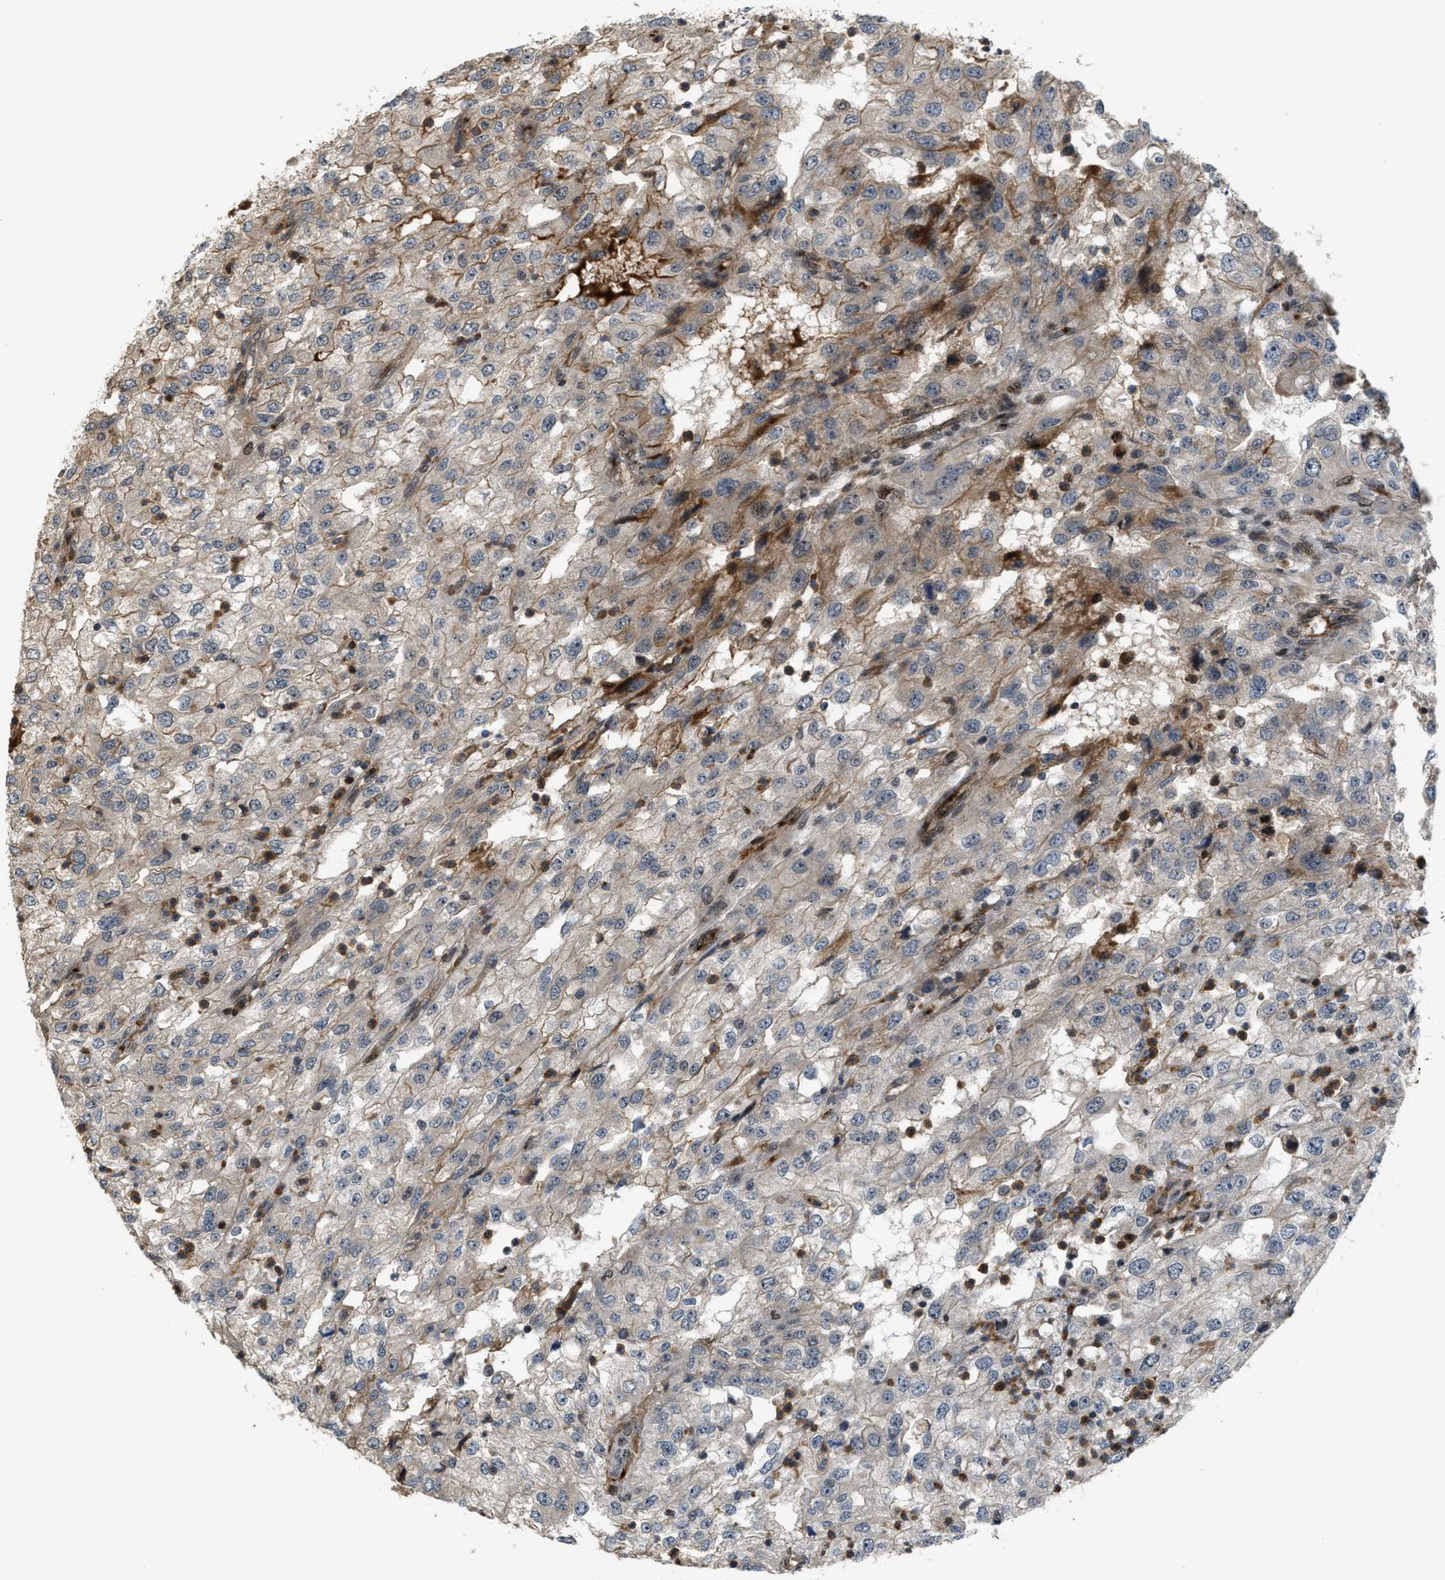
{"staining": {"intensity": "weak", "quantity": "<25%", "location": "cytoplasmic/membranous"}, "tissue": "renal cancer", "cell_type": "Tumor cells", "image_type": "cancer", "snomed": [{"axis": "morphology", "description": "Adenocarcinoma, NOS"}, {"axis": "topography", "description": "Kidney"}], "caption": "Photomicrograph shows no significant protein positivity in tumor cells of adenocarcinoma (renal).", "gene": "DPF2", "patient": {"sex": "female", "age": 54}}